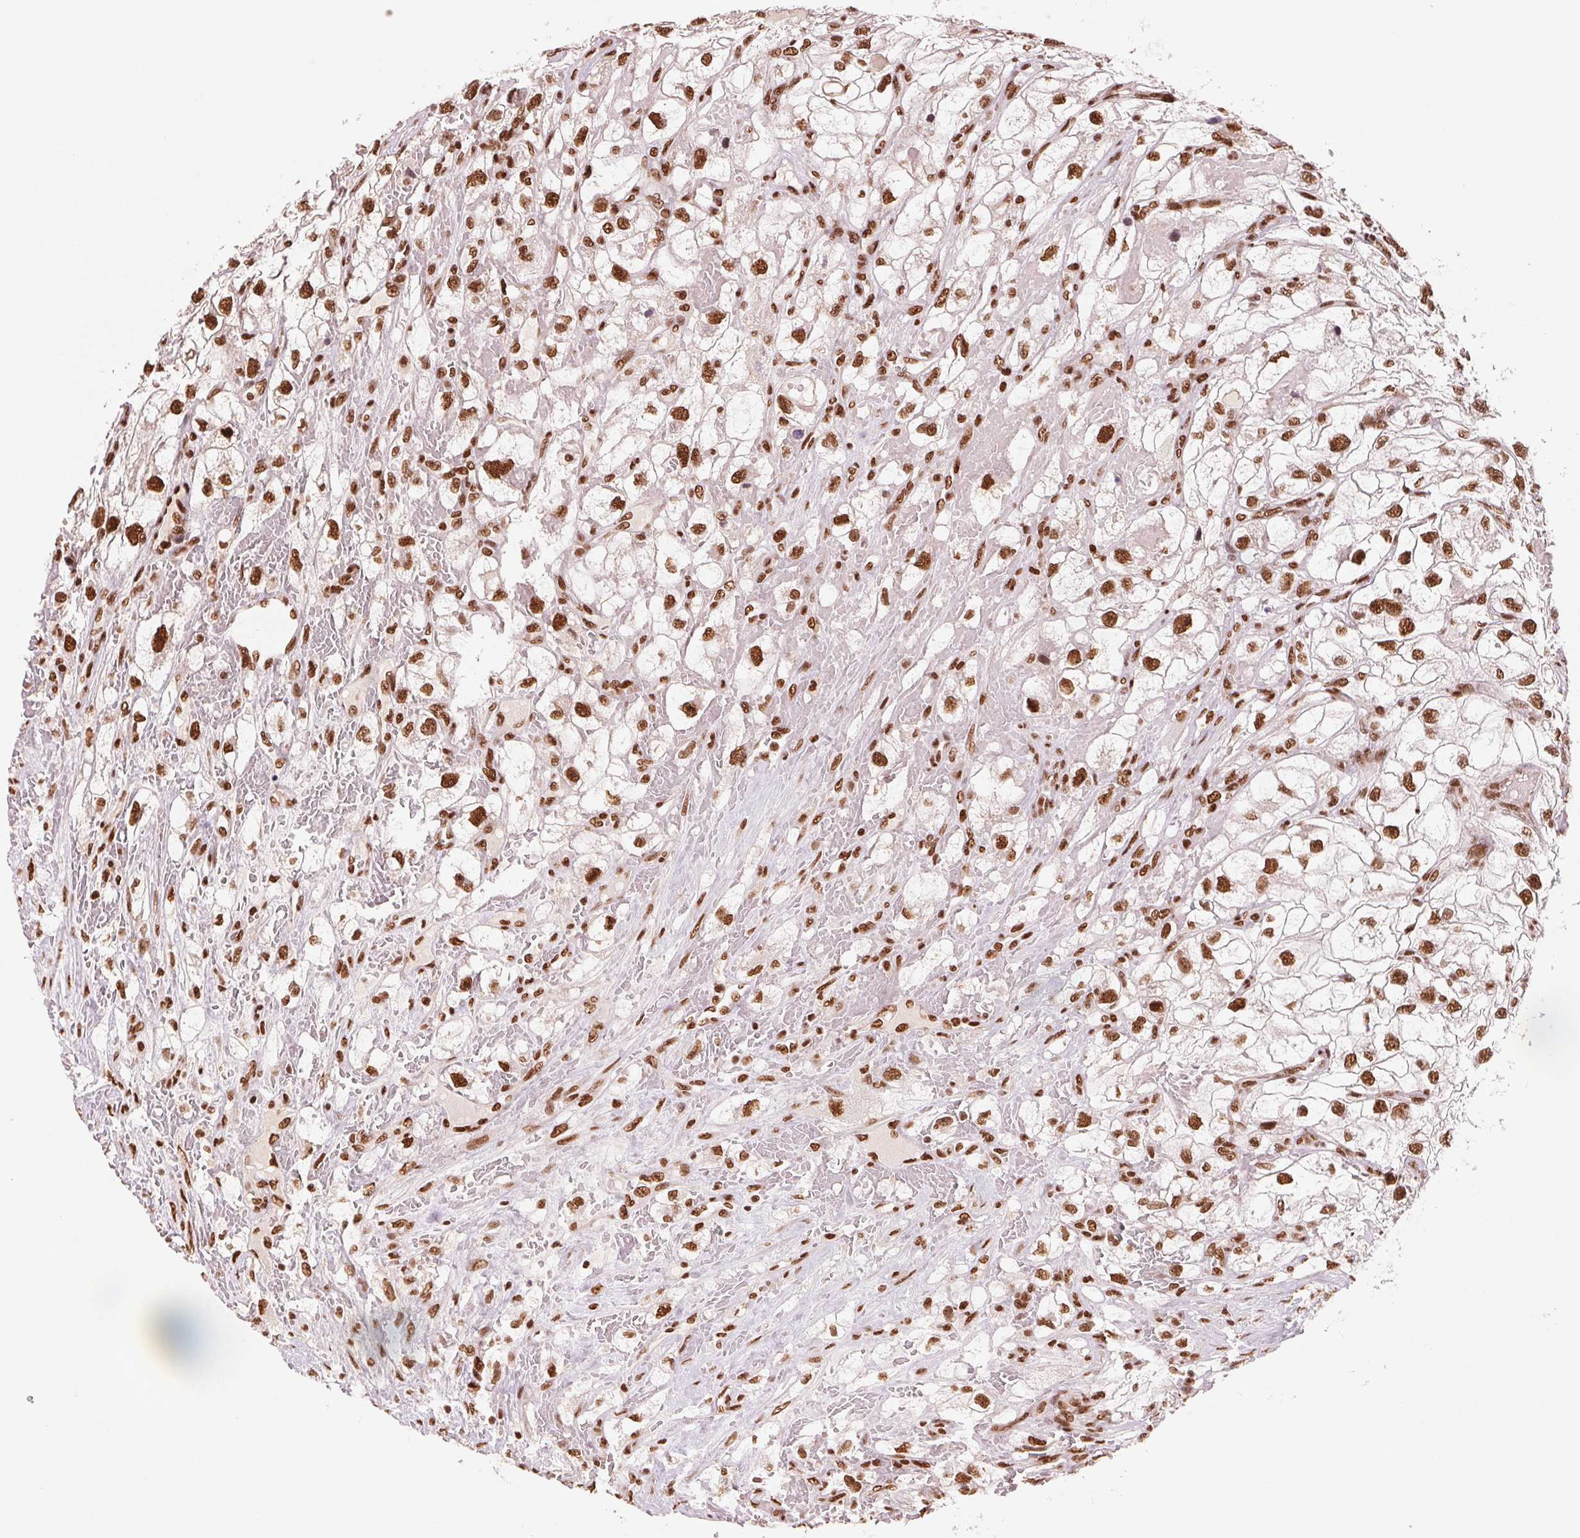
{"staining": {"intensity": "strong", "quantity": ">75%", "location": "nuclear"}, "tissue": "renal cancer", "cell_type": "Tumor cells", "image_type": "cancer", "snomed": [{"axis": "morphology", "description": "Adenocarcinoma, NOS"}, {"axis": "topography", "description": "Kidney"}], "caption": "A brown stain highlights strong nuclear positivity of a protein in adenocarcinoma (renal) tumor cells.", "gene": "TTLL9", "patient": {"sex": "male", "age": 59}}